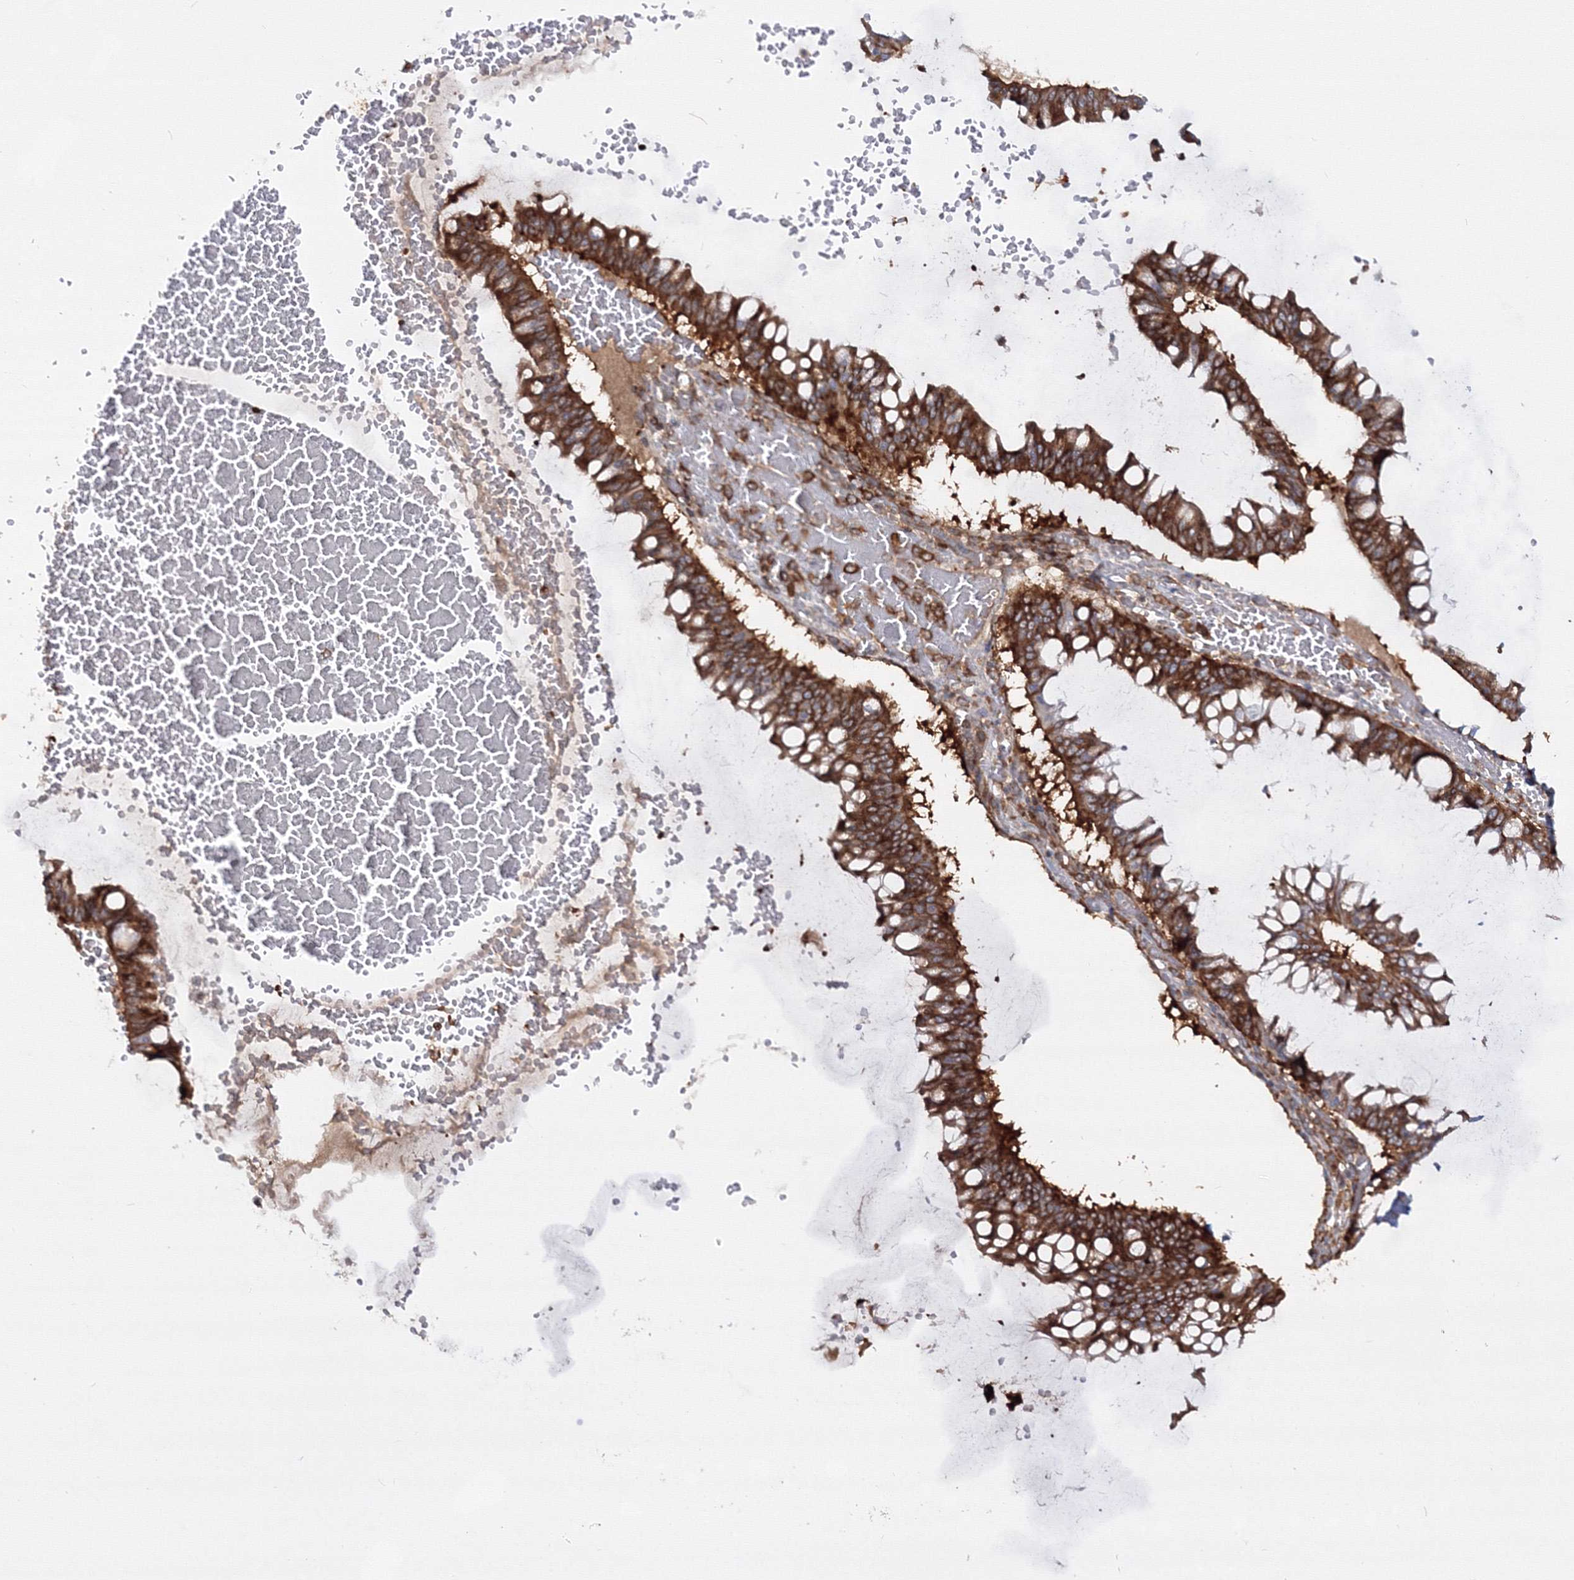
{"staining": {"intensity": "strong", "quantity": ">75%", "location": "cytoplasmic/membranous"}, "tissue": "ovarian cancer", "cell_type": "Tumor cells", "image_type": "cancer", "snomed": [{"axis": "morphology", "description": "Cystadenocarcinoma, mucinous, NOS"}, {"axis": "topography", "description": "Ovary"}], "caption": "Brown immunohistochemical staining in human mucinous cystadenocarcinoma (ovarian) shows strong cytoplasmic/membranous positivity in approximately >75% of tumor cells. The staining was performed using DAB, with brown indicating positive protein expression. Nuclei are stained blue with hematoxylin.", "gene": "HARS1", "patient": {"sex": "female", "age": 73}}